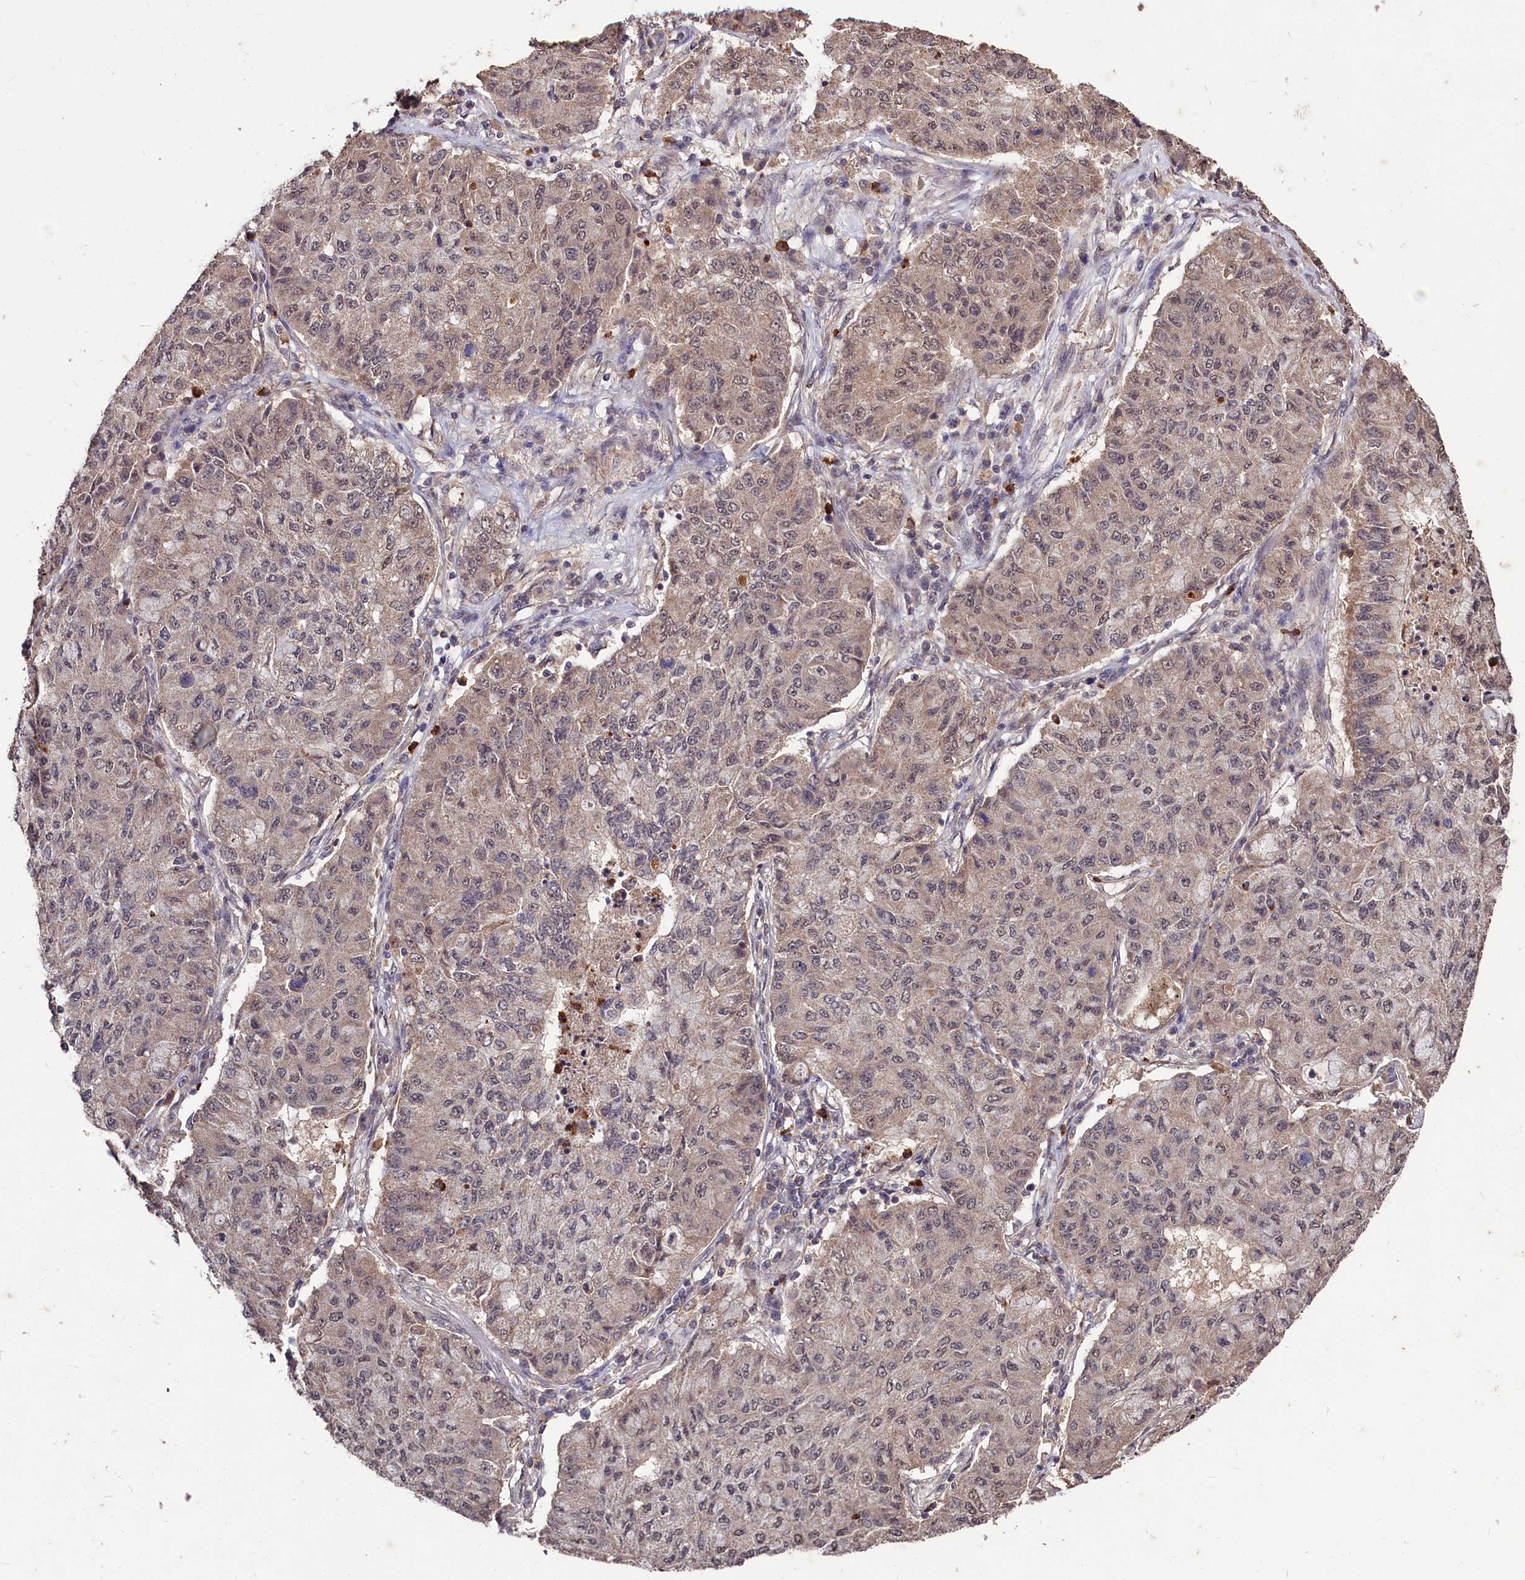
{"staining": {"intensity": "weak", "quantity": "25%-75%", "location": "cytoplasmic/membranous,nuclear"}, "tissue": "lung cancer", "cell_type": "Tumor cells", "image_type": "cancer", "snomed": [{"axis": "morphology", "description": "Squamous cell carcinoma, NOS"}, {"axis": "topography", "description": "Lung"}], "caption": "Protein staining reveals weak cytoplasmic/membranous and nuclear expression in about 25%-75% of tumor cells in lung cancer.", "gene": "KLRB1", "patient": {"sex": "male", "age": 74}}